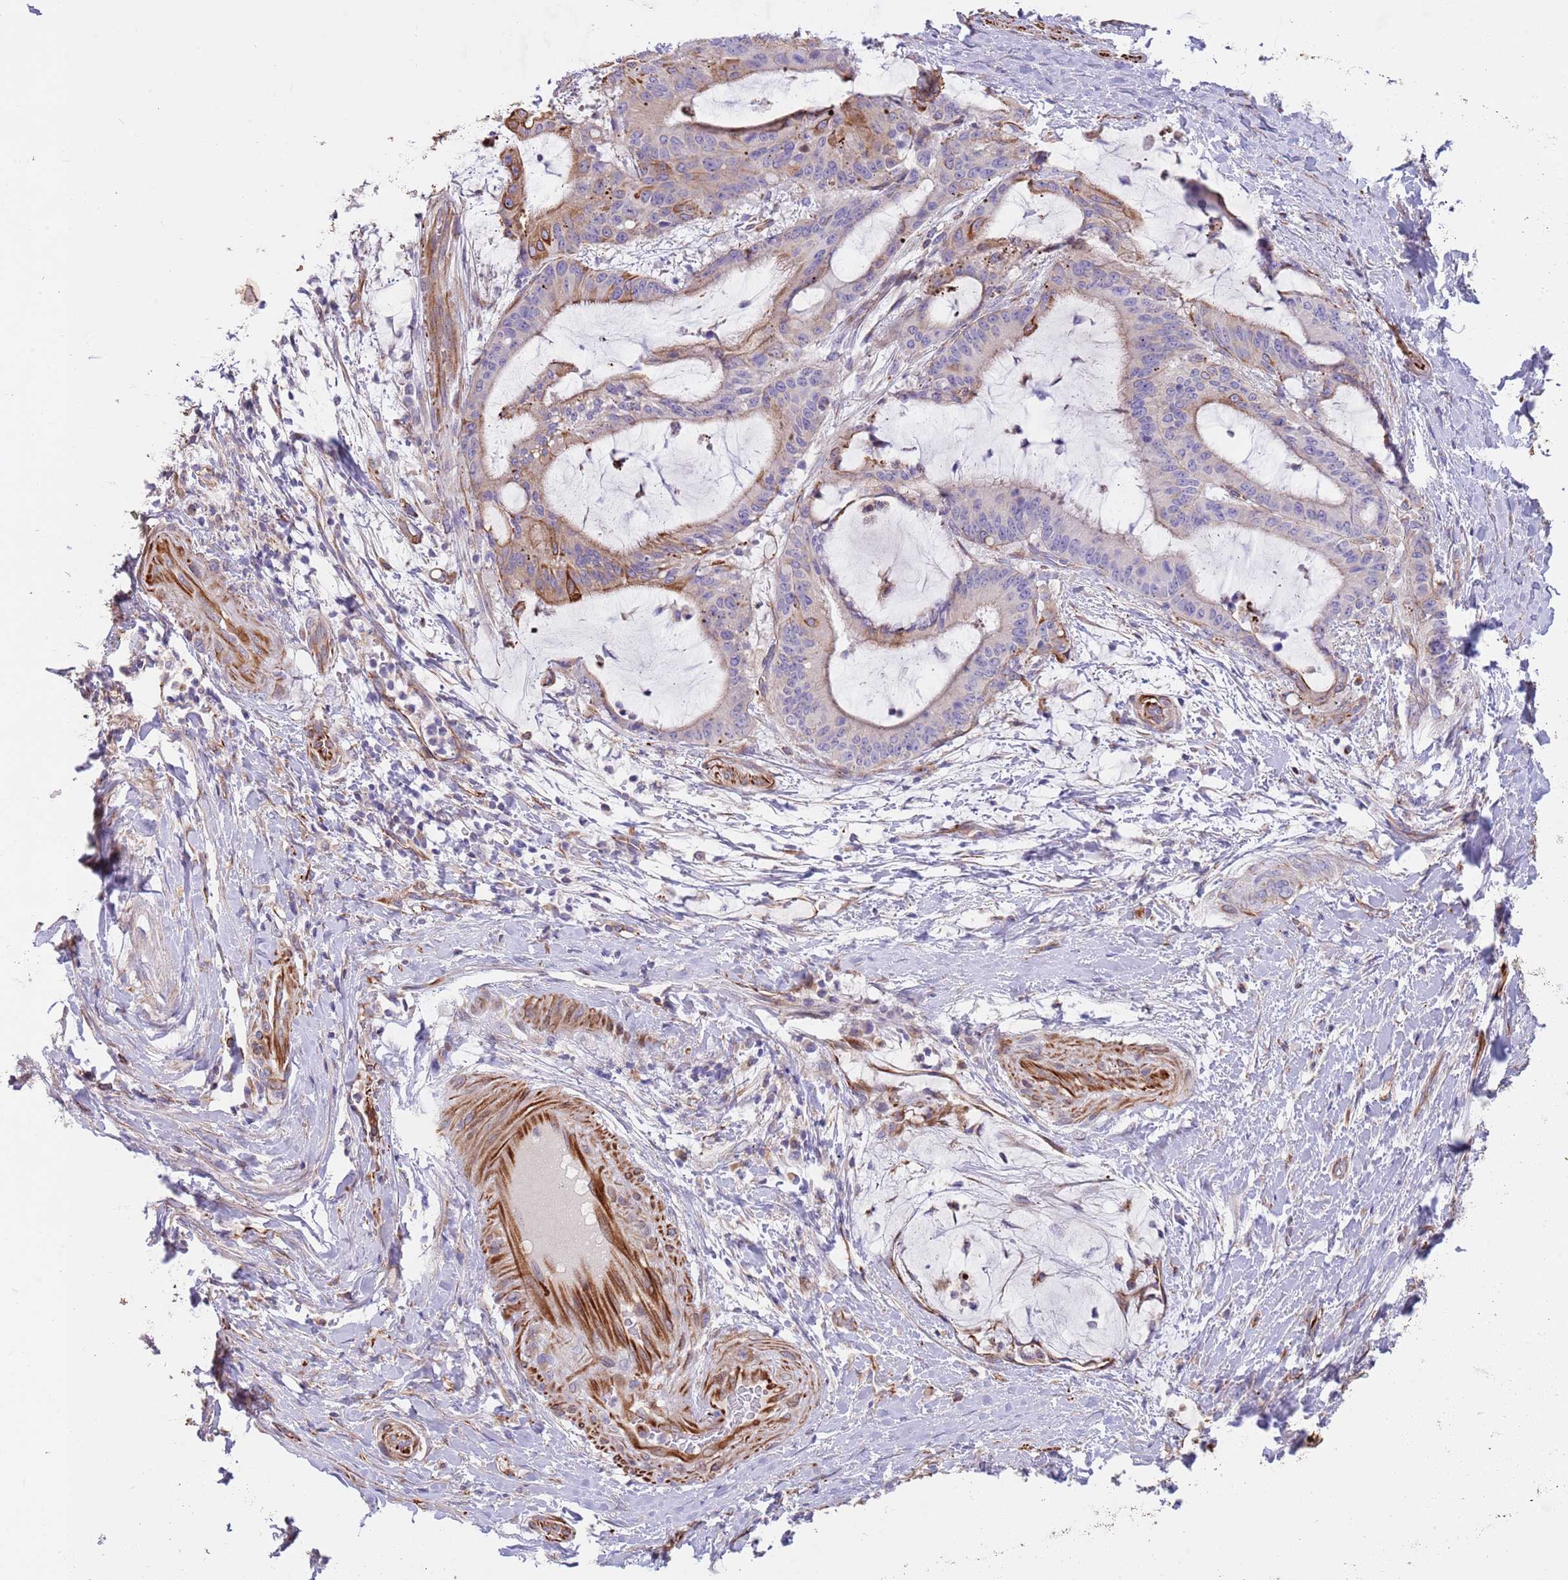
{"staining": {"intensity": "weak", "quantity": "<25%", "location": "cytoplasmic/membranous"}, "tissue": "liver cancer", "cell_type": "Tumor cells", "image_type": "cancer", "snomed": [{"axis": "morphology", "description": "Normal tissue, NOS"}, {"axis": "morphology", "description": "Cholangiocarcinoma"}, {"axis": "topography", "description": "Liver"}, {"axis": "topography", "description": "Peripheral nerve tissue"}], "caption": "Micrograph shows no protein positivity in tumor cells of liver cholangiocarcinoma tissue.", "gene": "MOGAT1", "patient": {"sex": "female", "age": 73}}